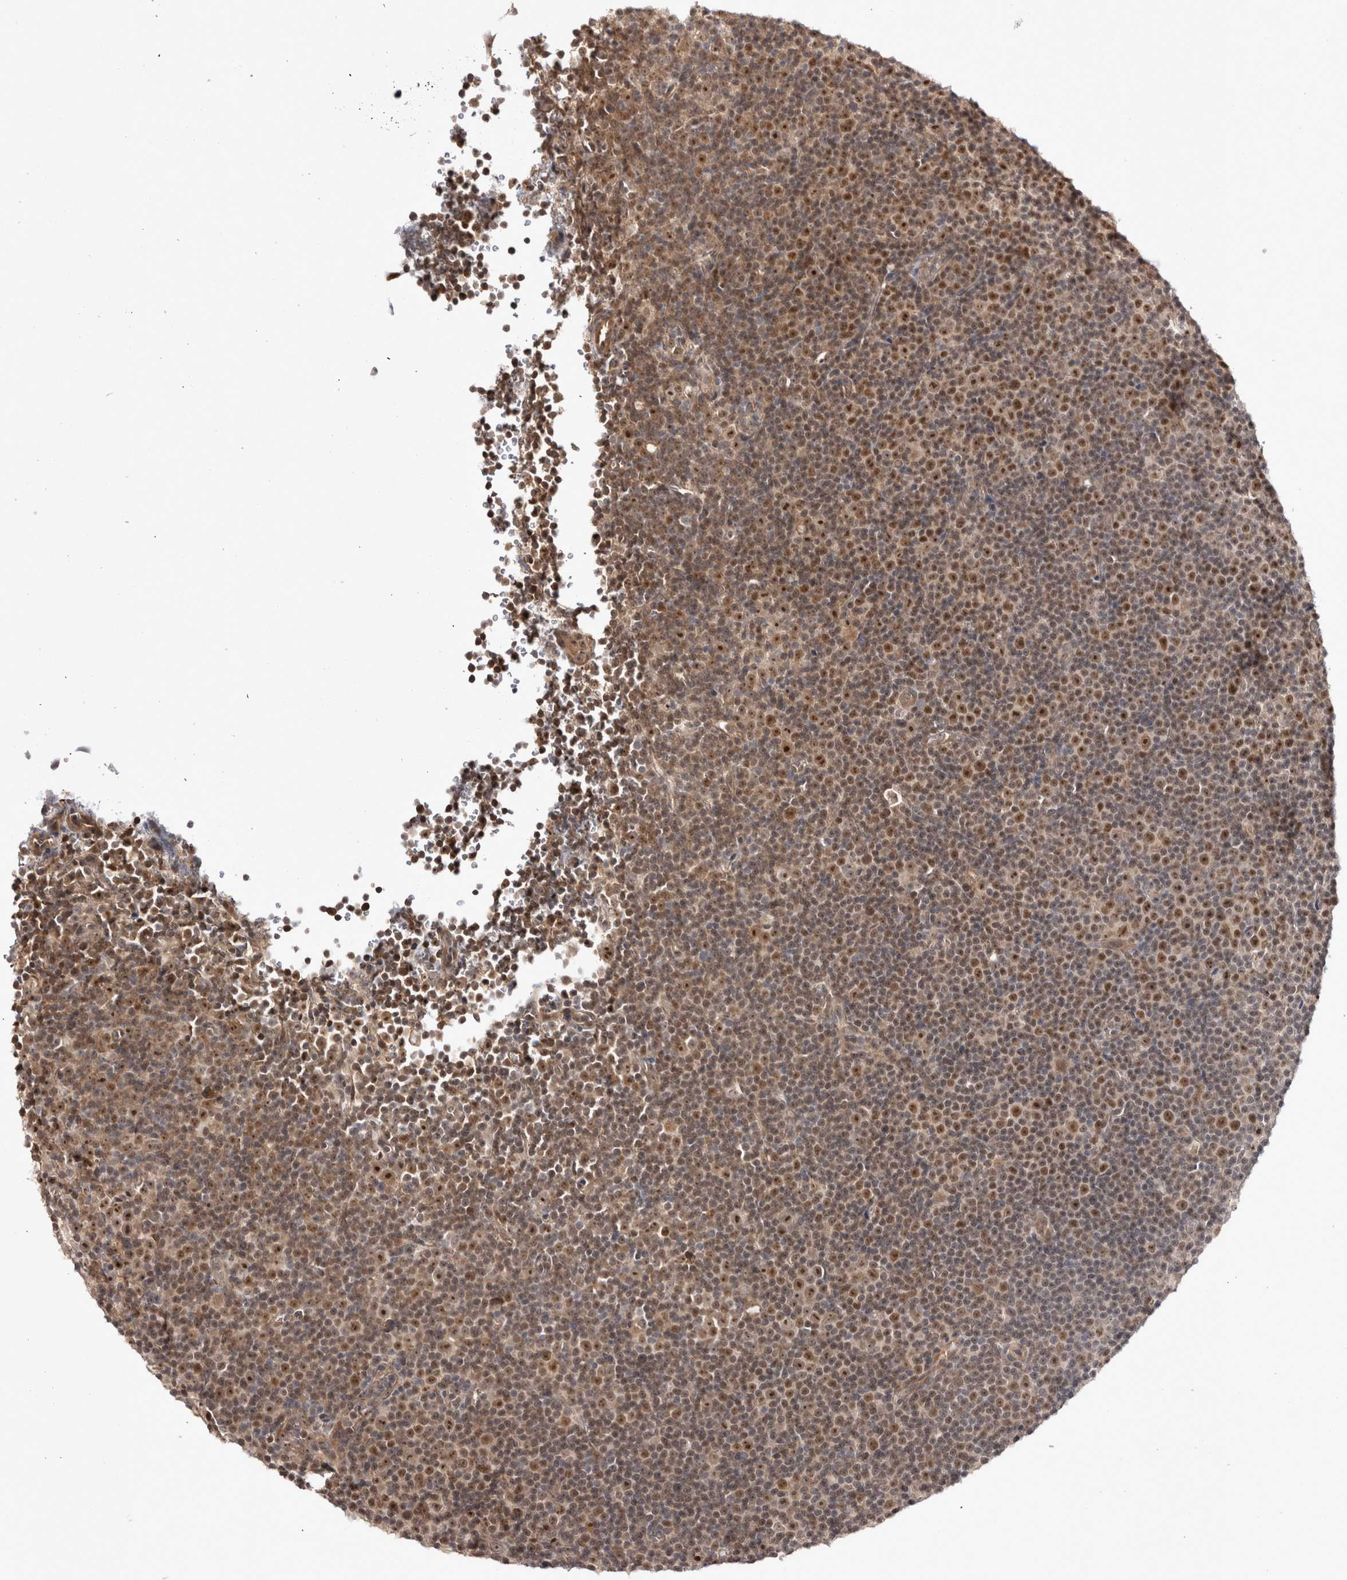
{"staining": {"intensity": "moderate", "quantity": ">75%", "location": "nuclear"}, "tissue": "lymphoma", "cell_type": "Tumor cells", "image_type": "cancer", "snomed": [{"axis": "morphology", "description": "Malignant lymphoma, non-Hodgkin's type, Low grade"}, {"axis": "topography", "description": "Lymph node"}], "caption": "Protein positivity by immunohistochemistry (IHC) exhibits moderate nuclear expression in about >75% of tumor cells in malignant lymphoma, non-Hodgkin's type (low-grade).", "gene": "EXOSC4", "patient": {"sex": "female", "age": 67}}